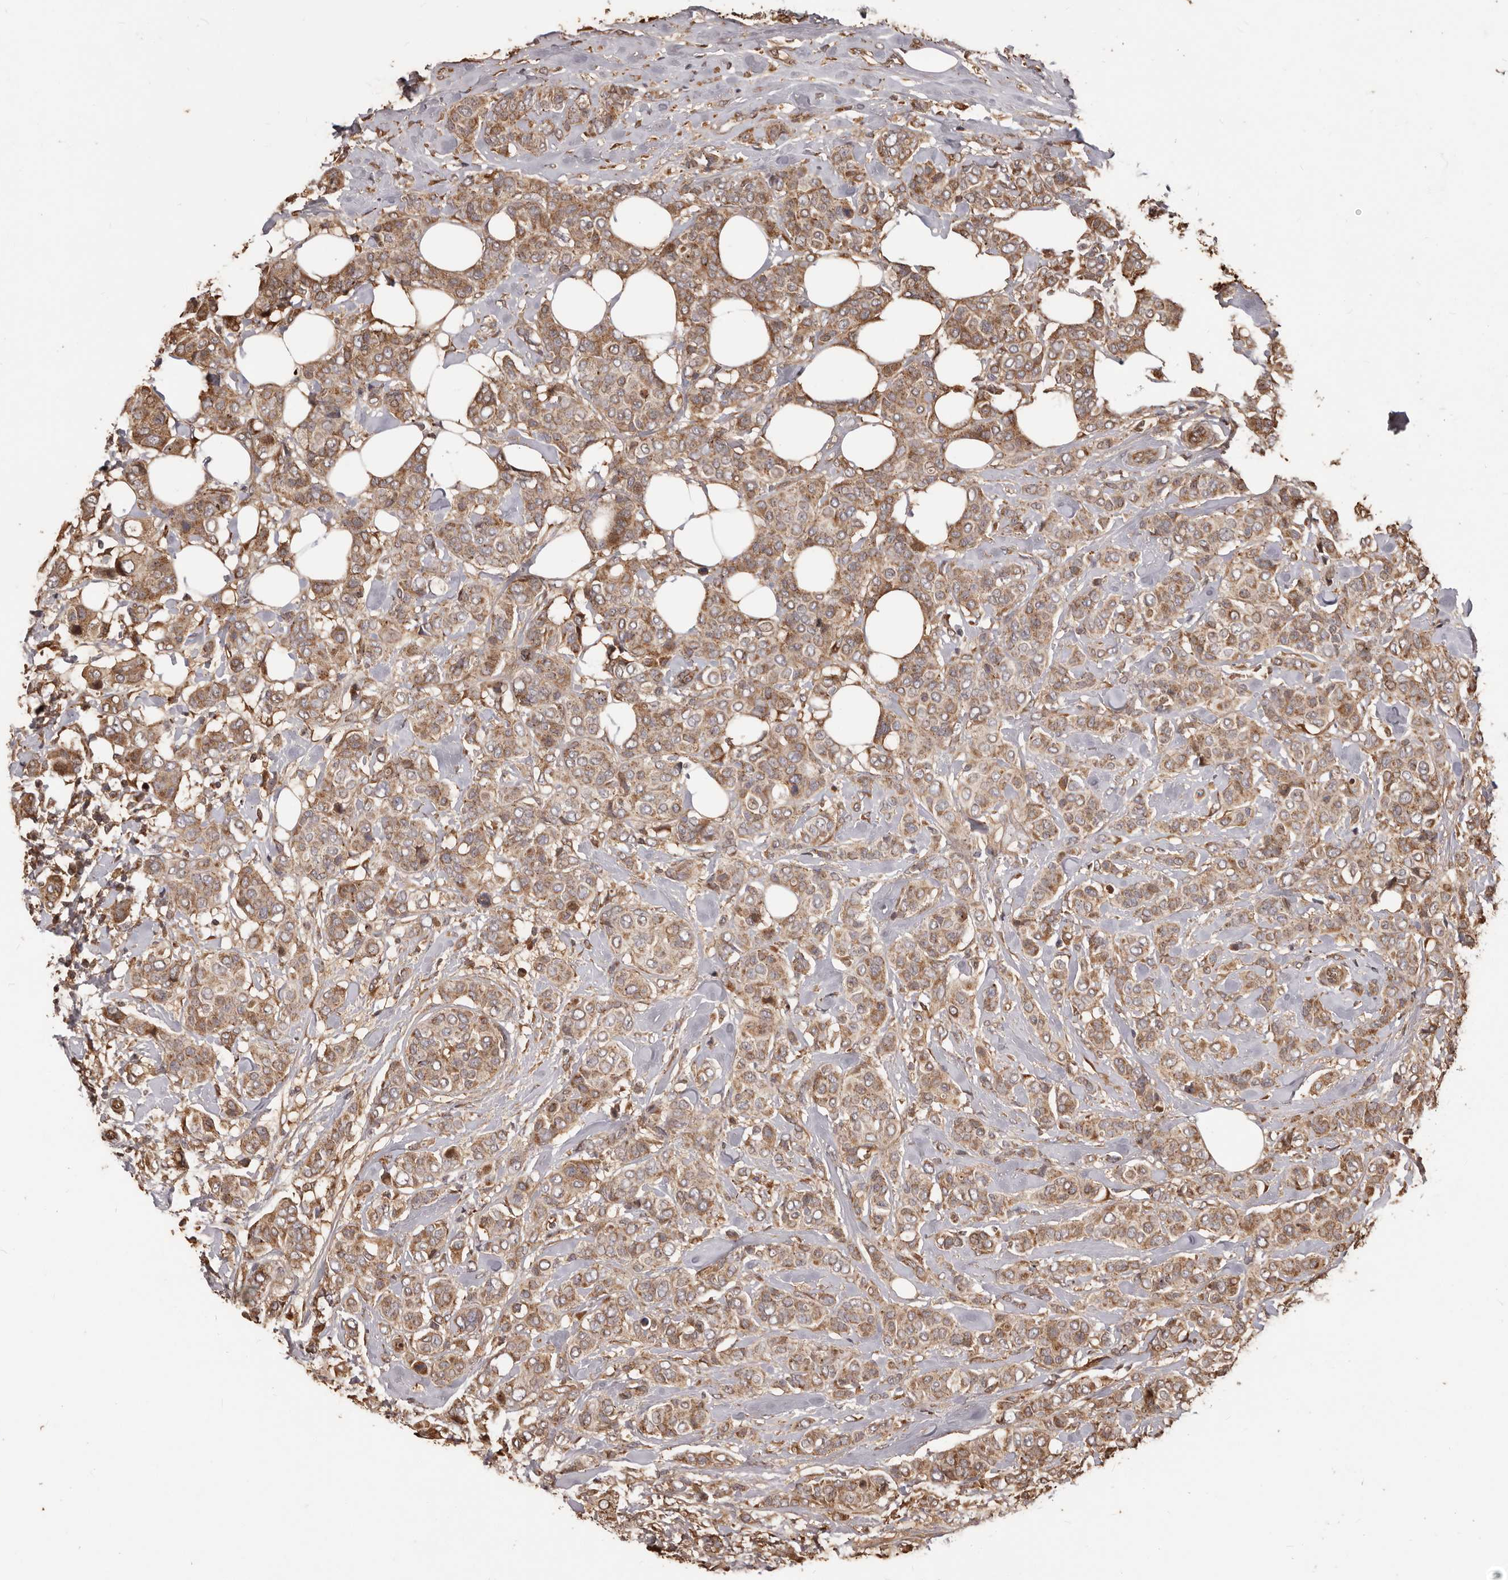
{"staining": {"intensity": "moderate", "quantity": ">75%", "location": "cytoplasmic/membranous"}, "tissue": "breast cancer", "cell_type": "Tumor cells", "image_type": "cancer", "snomed": [{"axis": "morphology", "description": "Lobular carcinoma"}, {"axis": "topography", "description": "Breast"}], "caption": "IHC micrograph of neoplastic tissue: human breast lobular carcinoma stained using immunohistochemistry (IHC) exhibits medium levels of moderate protein expression localized specifically in the cytoplasmic/membranous of tumor cells, appearing as a cytoplasmic/membranous brown color.", "gene": "MTO1", "patient": {"sex": "female", "age": 51}}